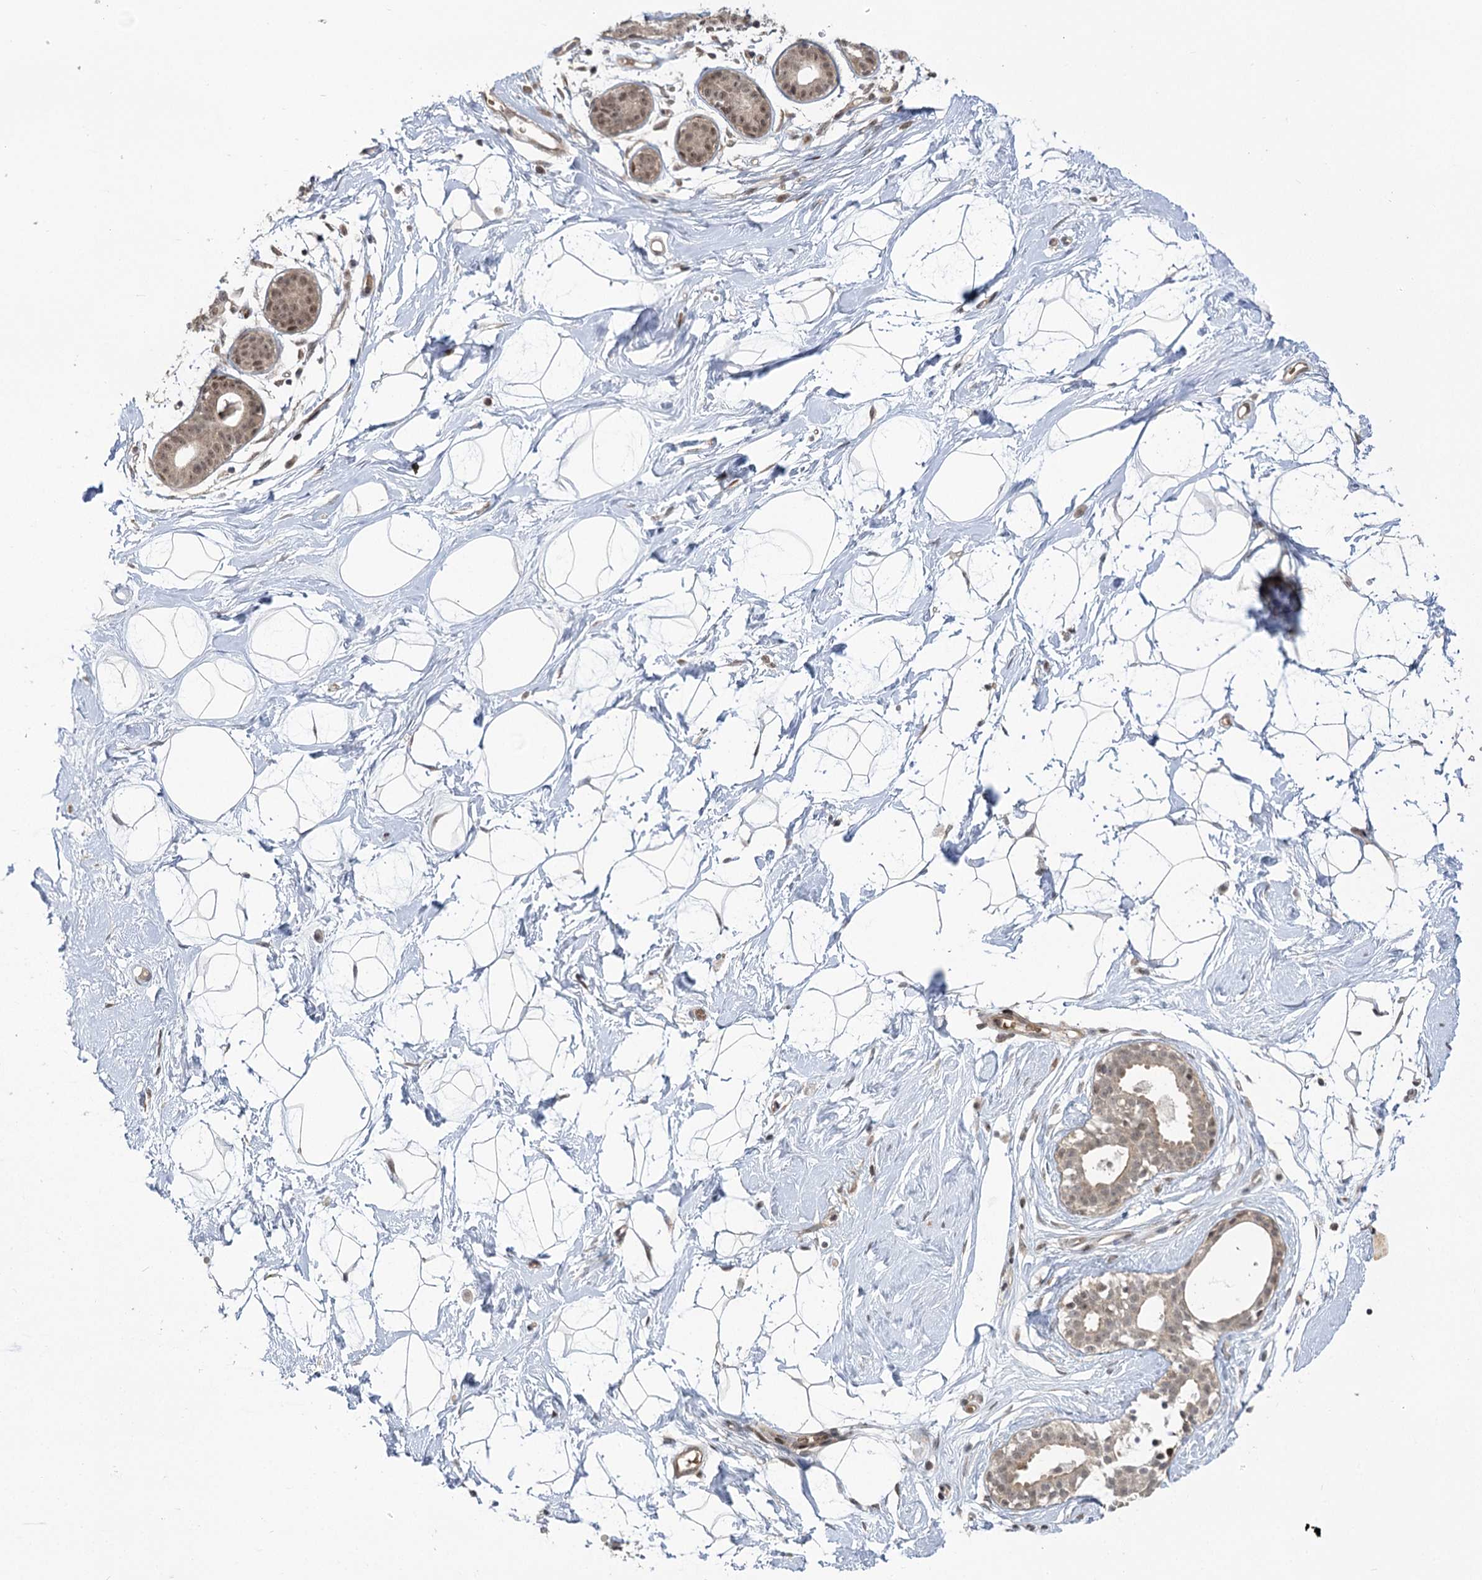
{"staining": {"intensity": "weak", "quantity": ">75%", "location": "nuclear"}, "tissue": "breast", "cell_type": "Adipocytes", "image_type": "normal", "snomed": [{"axis": "morphology", "description": "Normal tissue, NOS"}, {"axis": "morphology", "description": "Adenoma, NOS"}, {"axis": "topography", "description": "Breast"}], "caption": "Immunohistochemical staining of benign breast shows >75% levels of weak nuclear protein staining in about >75% of adipocytes.", "gene": "HELQ", "patient": {"sex": "female", "age": 23}}